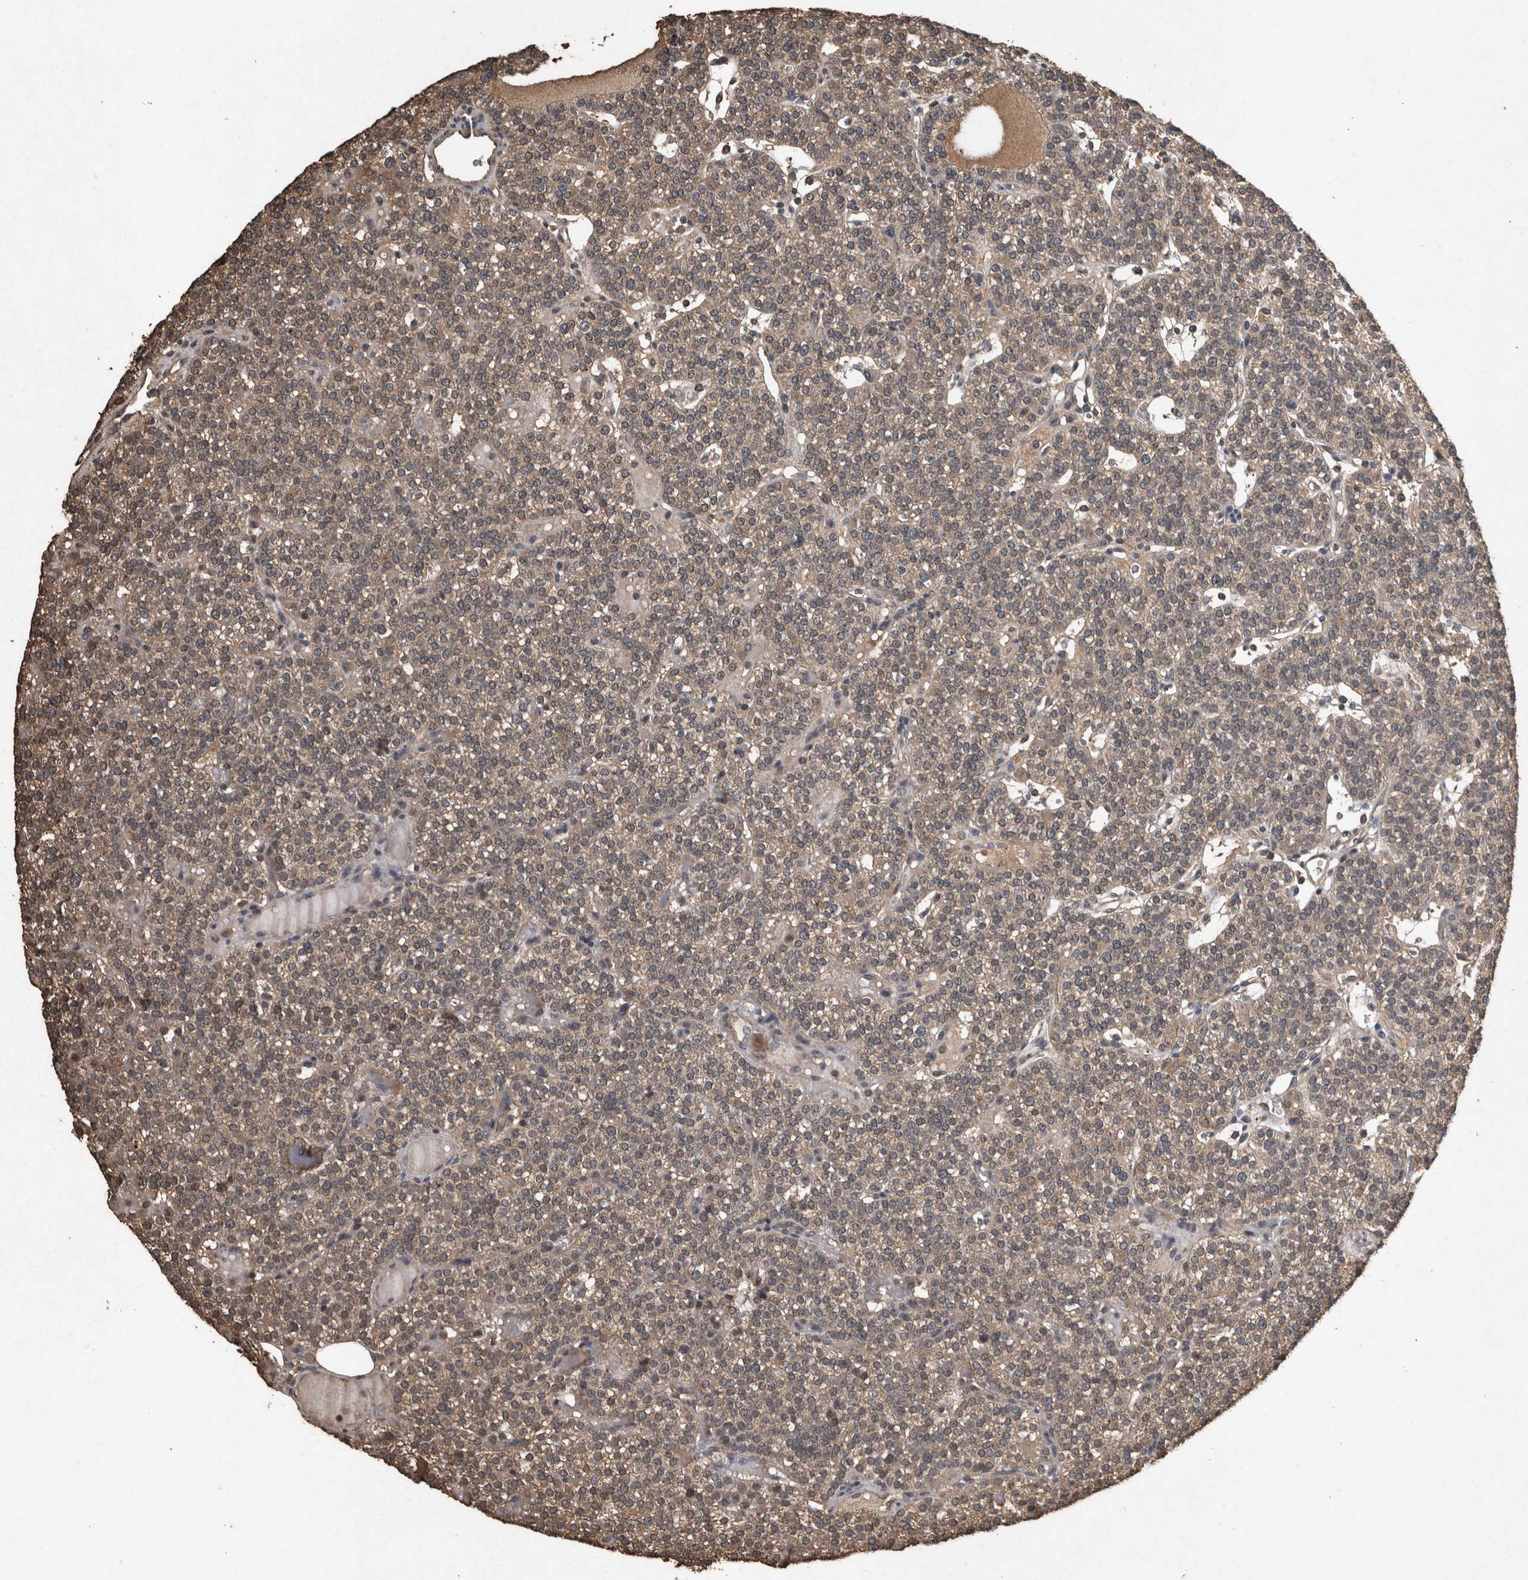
{"staining": {"intensity": "moderate", "quantity": ">75%", "location": "cytoplasmic/membranous"}, "tissue": "parathyroid gland", "cell_type": "Glandular cells", "image_type": "normal", "snomed": [{"axis": "morphology", "description": "Normal tissue, NOS"}, {"axis": "topography", "description": "Parathyroid gland"}], "caption": "Glandular cells exhibit medium levels of moderate cytoplasmic/membranous positivity in about >75% of cells in unremarkable human parathyroid gland. Immunohistochemistry stains the protein in brown and the nuclei are stained blue.", "gene": "FGFRL1", "patient": {"sex": "male", "age": 83}}